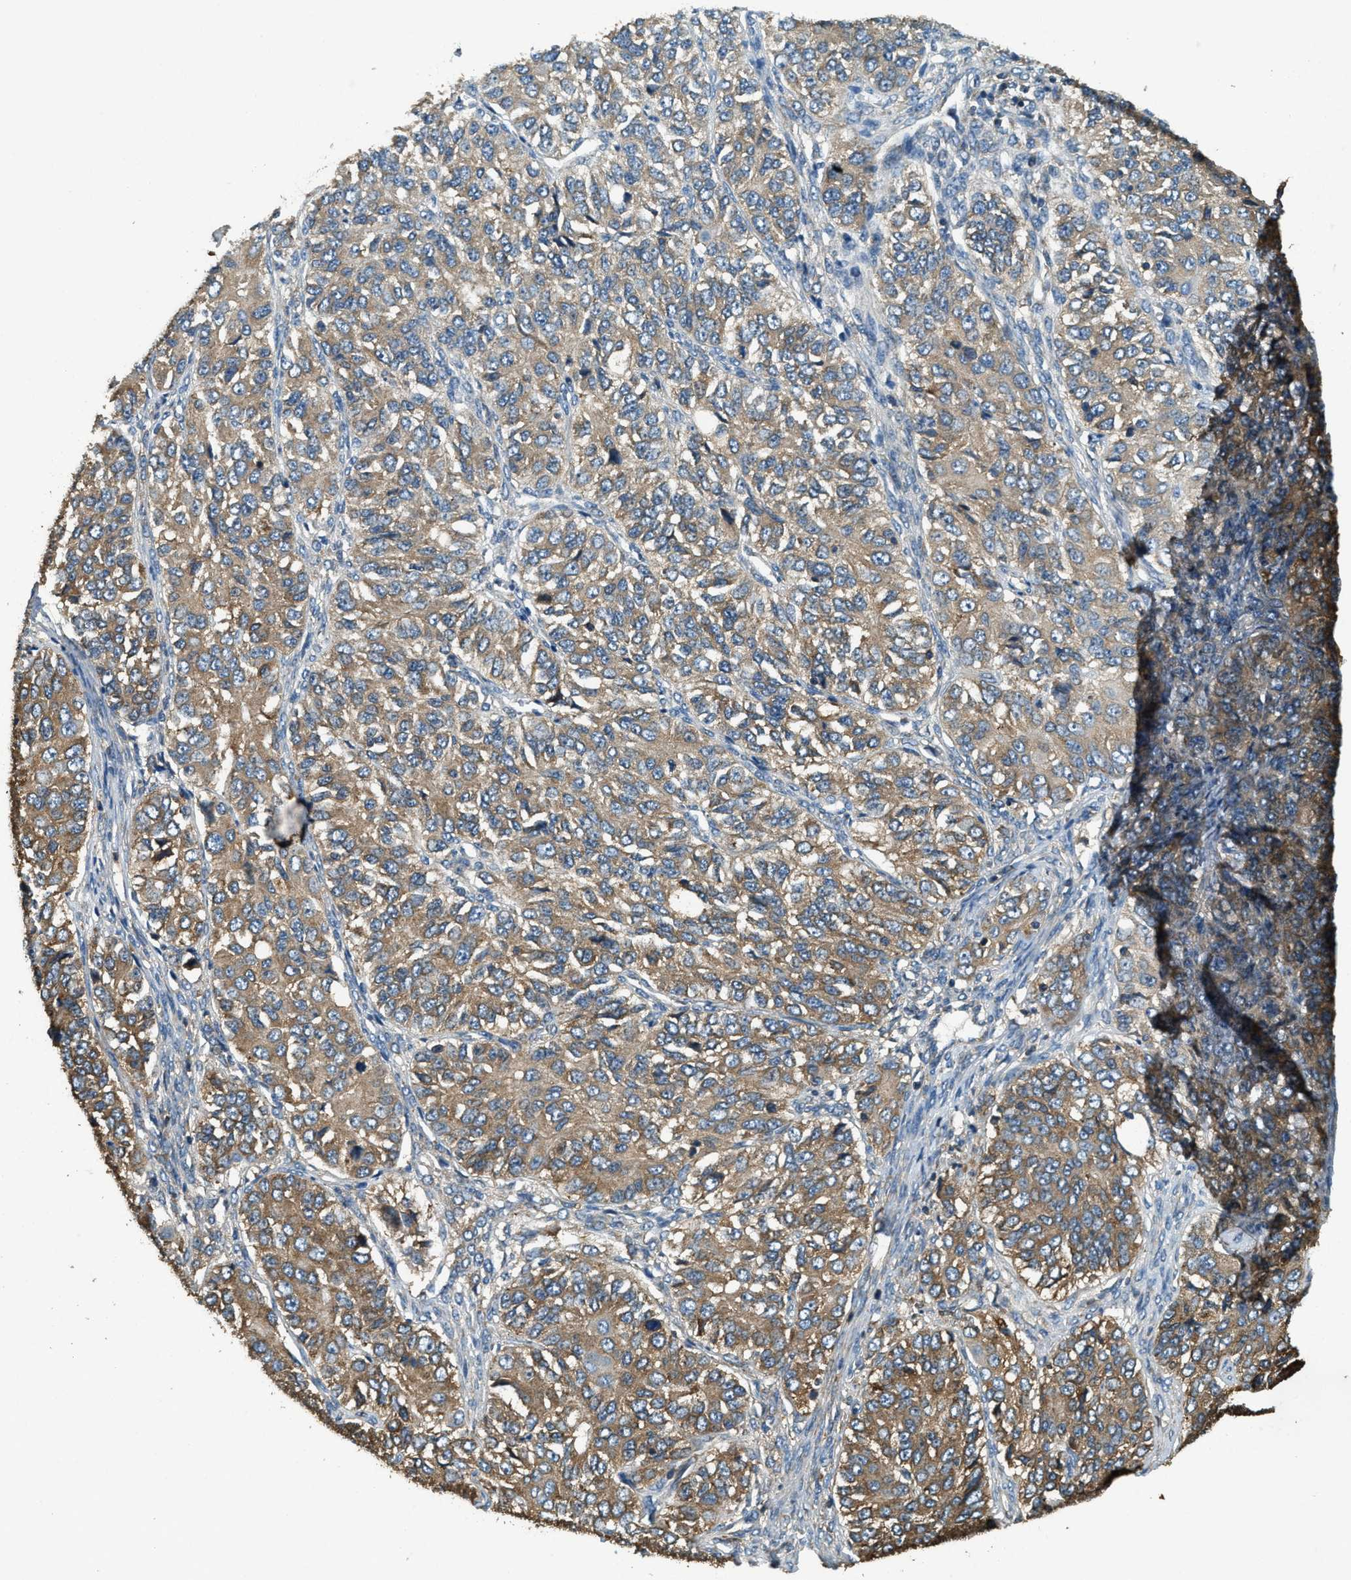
{"staining": {"intensity": "moderate", "quantity": ">75%", "location": "cytoplasmic/membranous"}, "tissue": "ovarian cancer", "cell_type": "Tumor cells", "image_type": "cancer", "snomed": [{"axis": "morphology", "description": "Carcinoma, endometroid"}, {"axis": "topography", "description": "Ovary"}], "caption": "A medium amount of moderate cytoplasmic/membranous staining is appreciated in about >75% of tumor cells in endometroid carcinoma (ovarian) tissue.", "gene": "ERGIC1", "patient": {"sex": "female", "age": 51}}